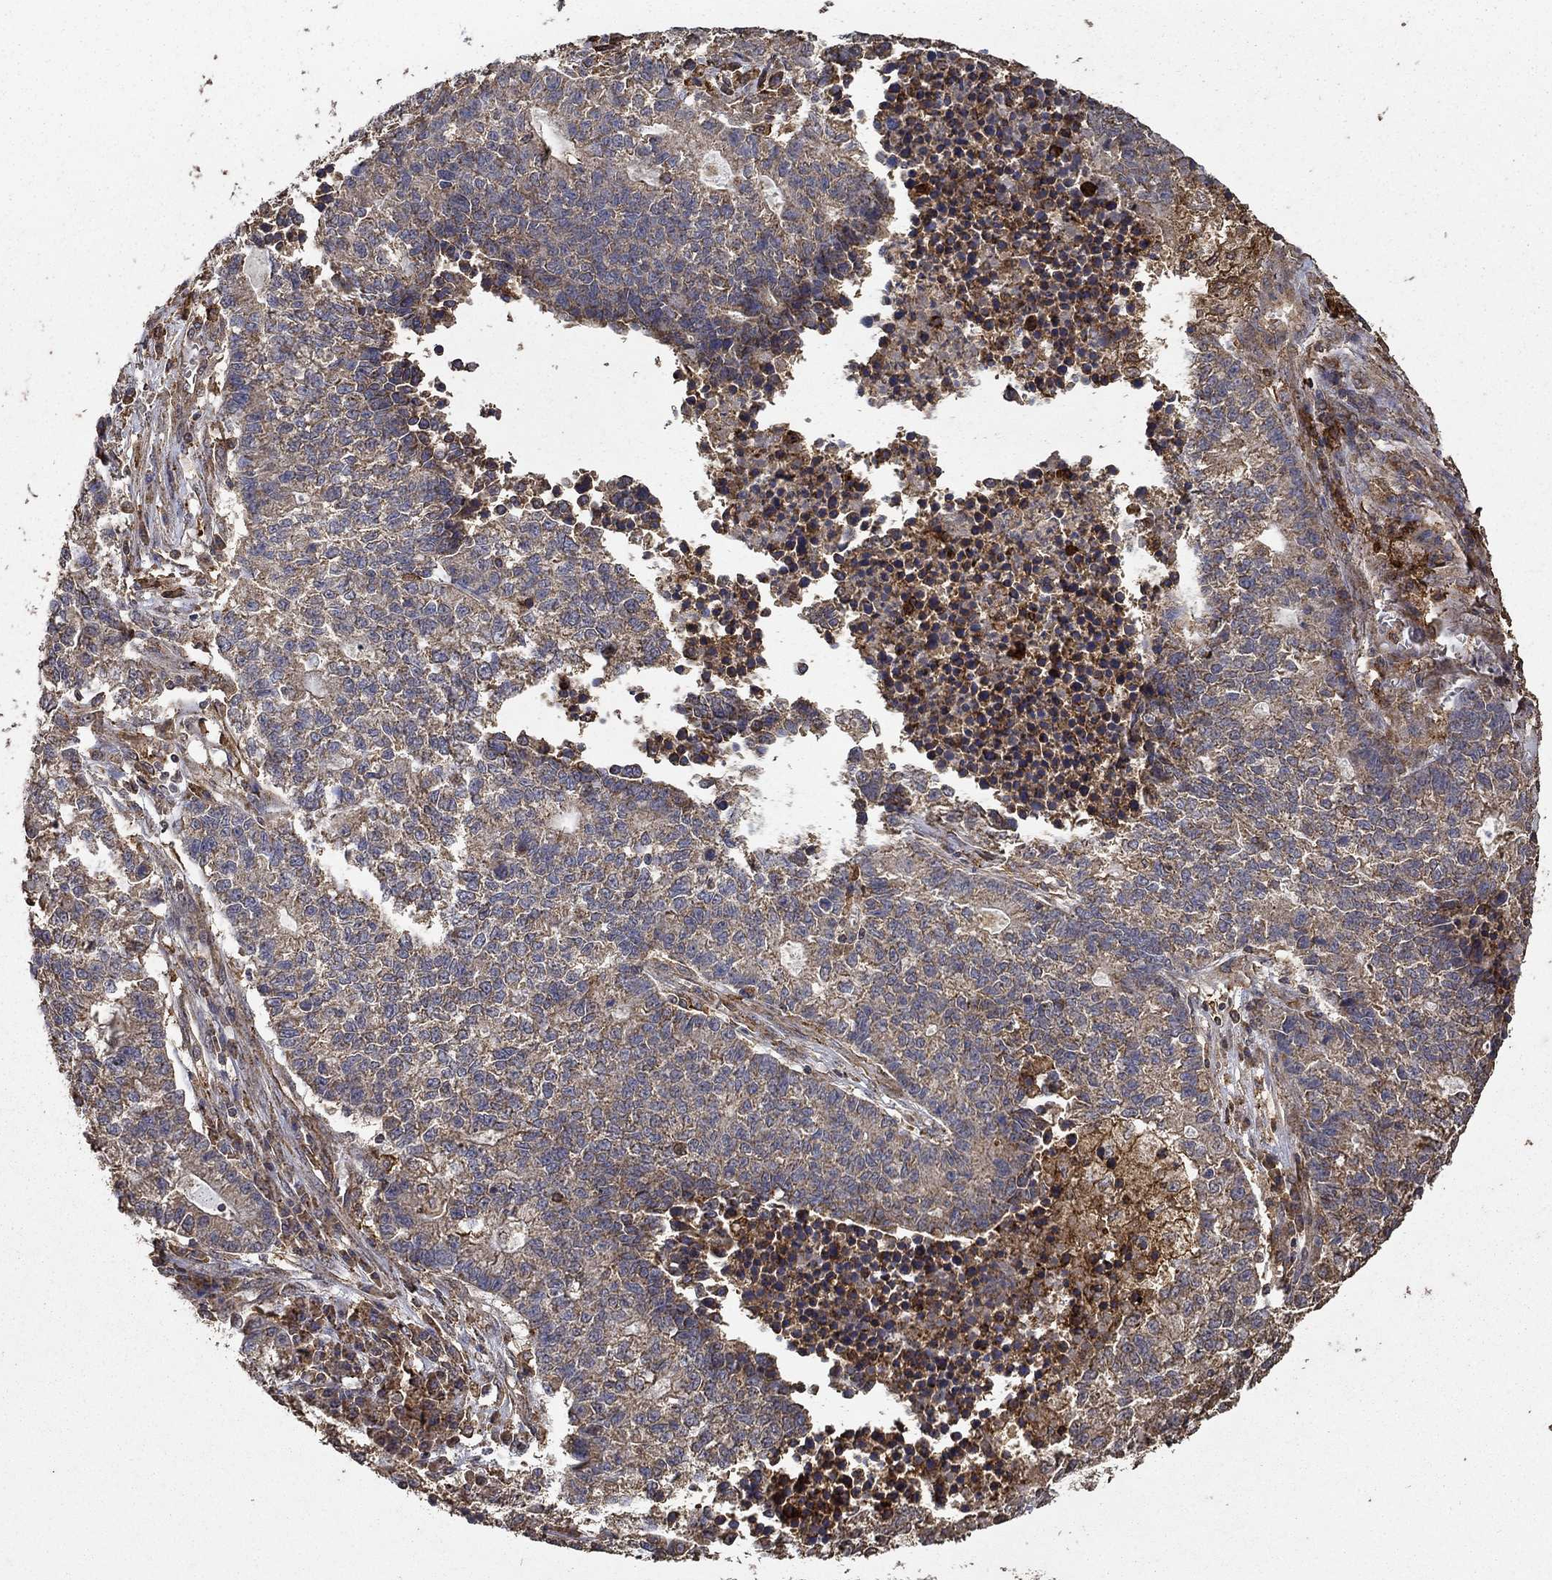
{"staining": {"intensity": "weak", "quantity": "<25%", "location": "cytoplasmic/membranous"}, "tissue": "lung cancer", "cell_type": "Tumor cells", "image_type": "cancer", "snomed": [{"axis": "morphology", "description": "Adenocarcinoma, NOS"}, {"axis": "topography", "description": "Lung"}], "caption": "A micrograph of lung cancer (adenocarcinoma) stained for a protein displays no brown staining in tumor cells. Brightfield microscopy of IHC stained with DAB (brown) and hematoxylin (blue), captured at high magnification.", "gene": "IFRD1", "patient": {"sex": "male", "age": 57}}